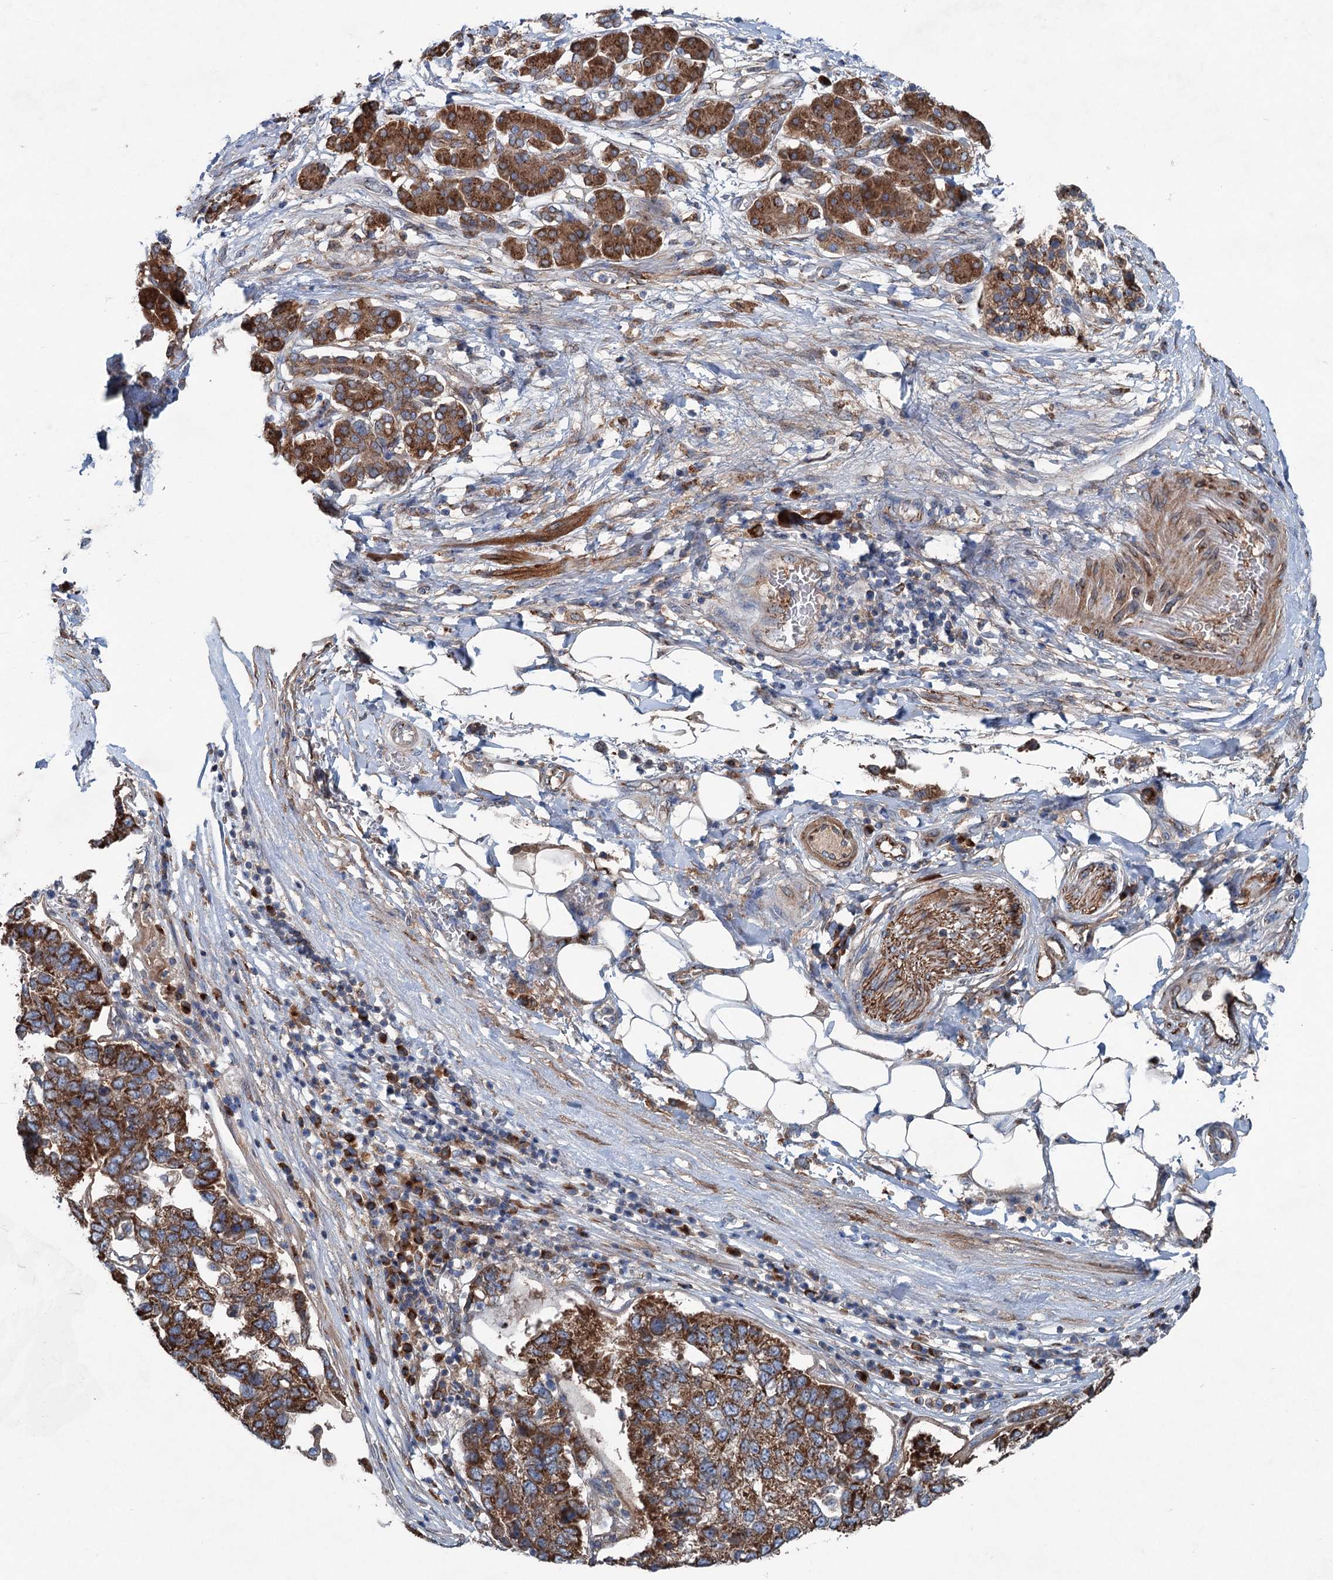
{"staining": {"intensity": "moderate", "quantity": ">75%", "location": "cytoplasmic/membranous"}, "tissue": "pancreatic cancer", "cell_type": "Tumor cells", "image_type": "cancer", "snomed": [{"axis": "morphology", "description": "Adenocarcinoma, NOS"}, {"axis": "topography", "description": "Pancreas"}], "caption": "Pancreatic cancer tissue shows moderate cytoplasmic/membranous expression in approximately >75% of tumor cells", "gene": "CALCOCO1", "patient": {"sex": "female", "age": 61}}